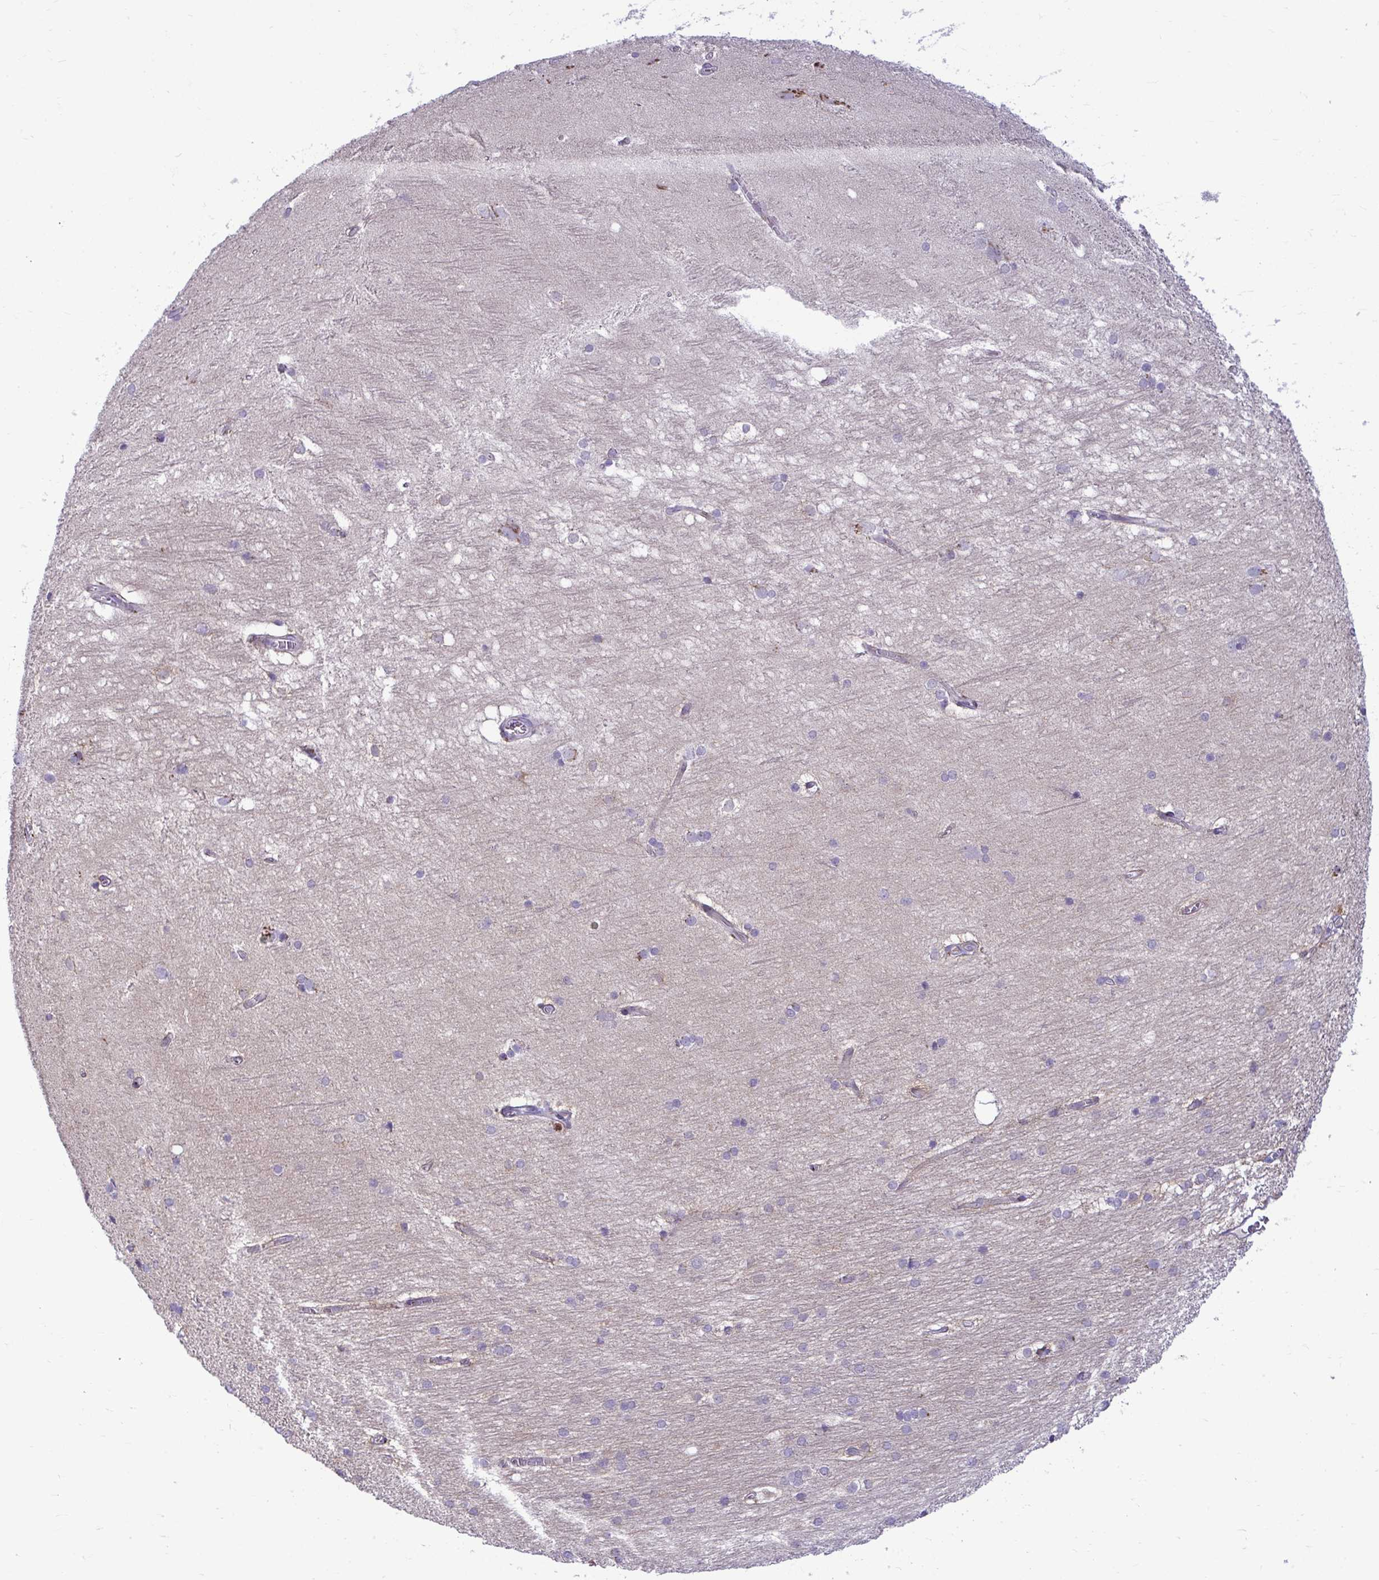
{"staining": {"intensity": "moderate", "quantity": "<25%", "location": "cytoplasmic/membranous"}, "tissue": "hippocampus", "cell_type": "Glial cells", "image_type": "normal", "snomed": [{"axis": "morphology", "description": "Normal tissue, NOS"}, {"axis": "topography", "description": "Cerebral cortex"}, {"axis": "topography", "description": "Hippocampus"}], "caption": "High-power microscopy captured an immunohistochemistry (IHC) micrograph of normal hippocampus, revealing moderate cytoplasmic/membranous expression in about <25% of glial cells. (Stains: DAB (3,3'-diaminobenzidine) in brown, nuclei in blue, Microscopy: brightfield microscopy at high magnification).", "gene": "DTX4", "patient": {"sex": "female", "age": 19}}